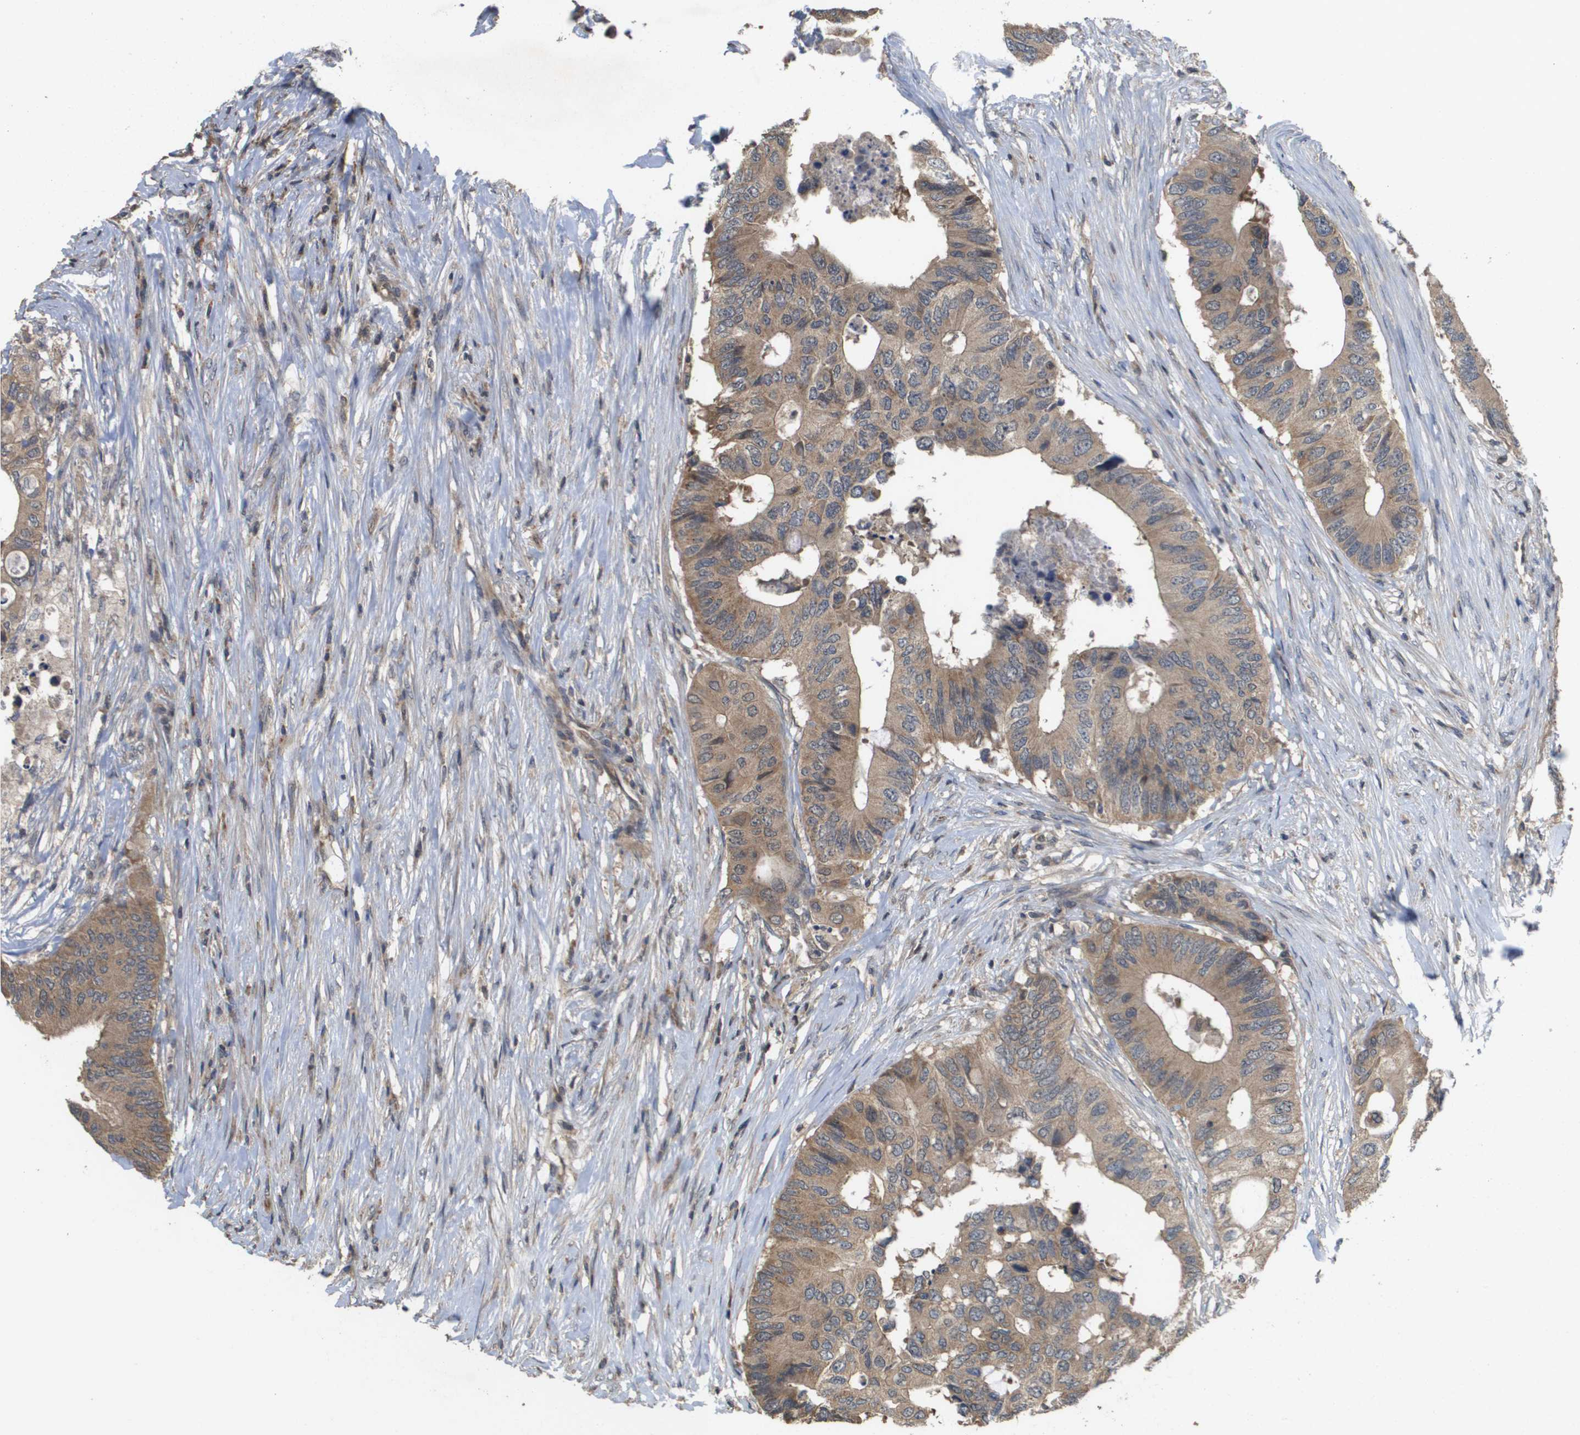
{"staining": {"intensity": "moderate", "quantity": ">75%", "location": "cytoplasmic/membranous"}, "tissue": "colorectal cancer", "cell_type": "Tumor cells", "image_type": "cancer", "snomed": [{"axis": "morphology", "description": "Adenocarcinoma, NOS"}, {"axis": "topography", "description": "Colon"}], "caption": "Colorectal adenocarcinoma stained with IHC displays moderate cytoplasmic/membranous staining in approximately >75% of tumor cells.", "gene": "RBM38", "patient": {"sex": "male", "age": 71}}